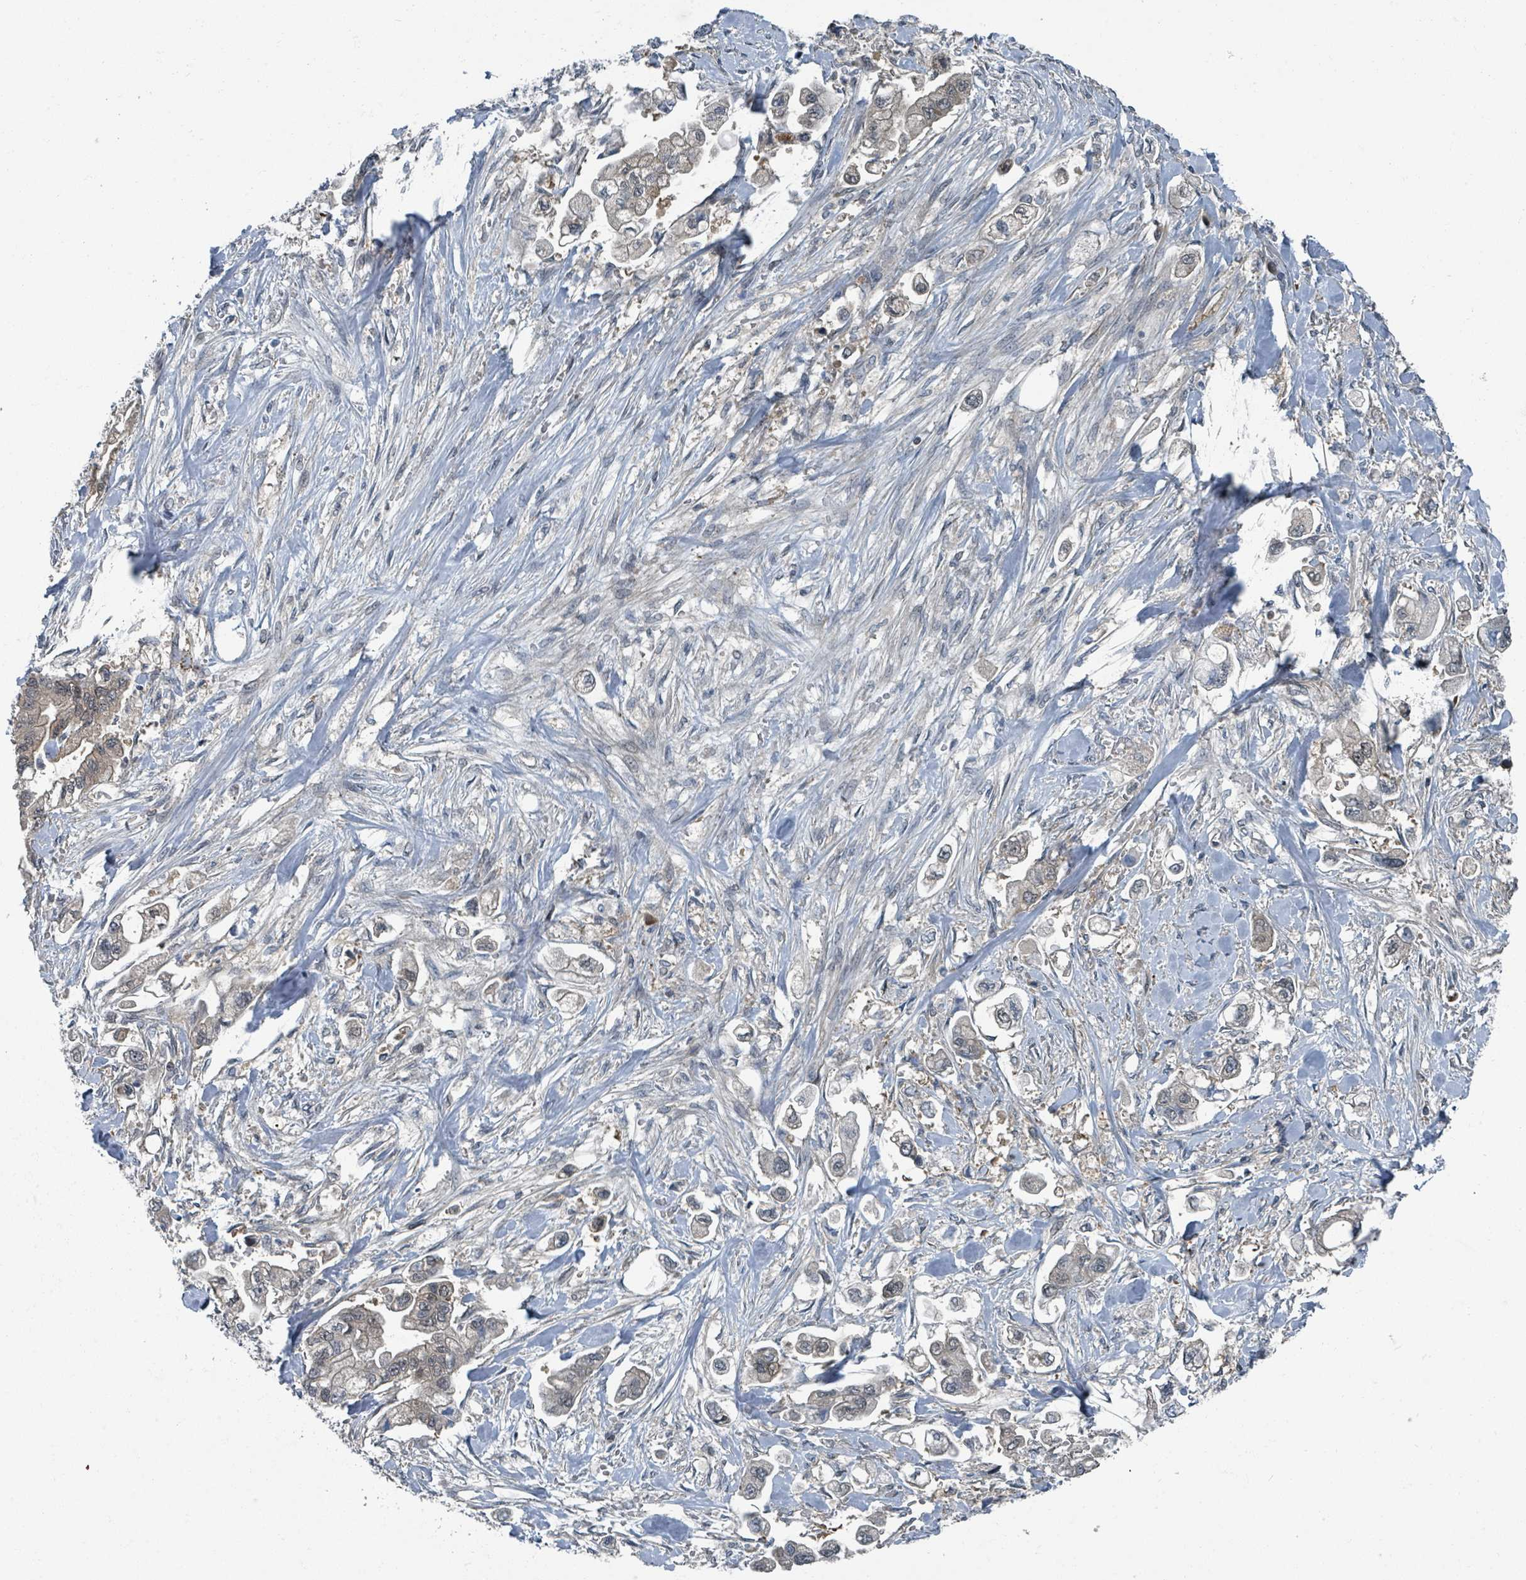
{"staining": {"intensity": "weak", "quantity": "<25%", "location": "cytoplasmic/membranous"}, "tissue": "stomach cancer", "cell_type": "Tumor cells", "image_type": "cancer", "snomed": [{"axis": "morphology", "description": "Adenocarcinoma, NOS"}, {"axis": "topography", "description": "Stomach"}], "caption": "Tumor cells show no significant protein positivity in stomach cancer (adenocarcinoma).", "gene": "GOLGA7", "patient": {"sex": "male", "age": 62}}